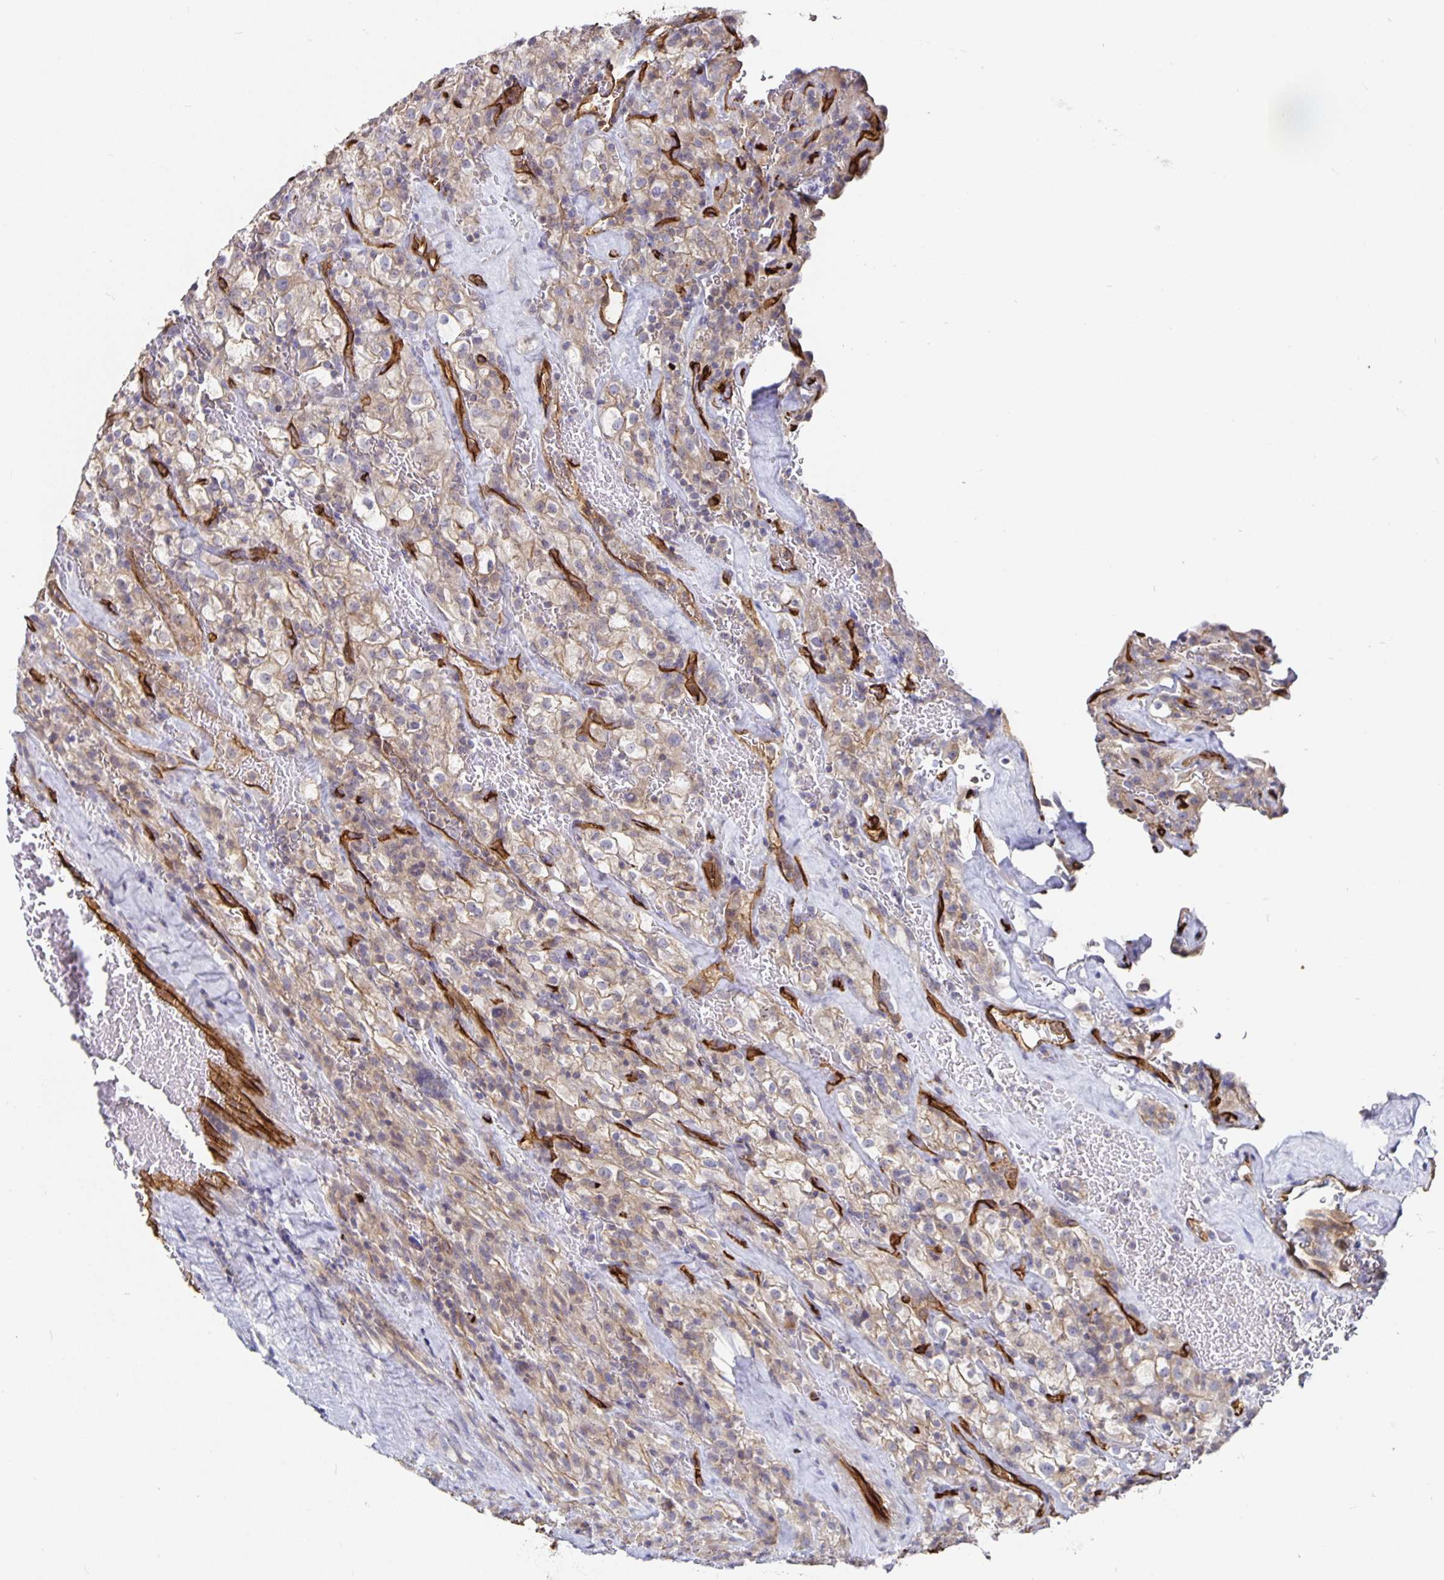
{"staining": {"intensity": "weak", "quantity": ">75%", "location": "cytoplasmic/membranous"}, "tissue": "renal cancer", "cell_type": "Tumor cells", "image_type": "cancer", "snomed": [{"axis": "morphology", "description": "Adenocarcinoma, NOS"}, {"axis": "topography", "description": "Kidney"}], "caption": "IHC (DAB) staining of adenocarcinoma (renal) shows weak cytoplasmic/membranous protein positivity in approximately >75% of tumor cells. The staining was performed using DAB, with brown indicating positive protein expression. Nuclei are stained blue with hematoxylin.", "gene": "PODXL", "patient": {"sex": "female", "age": 74}}